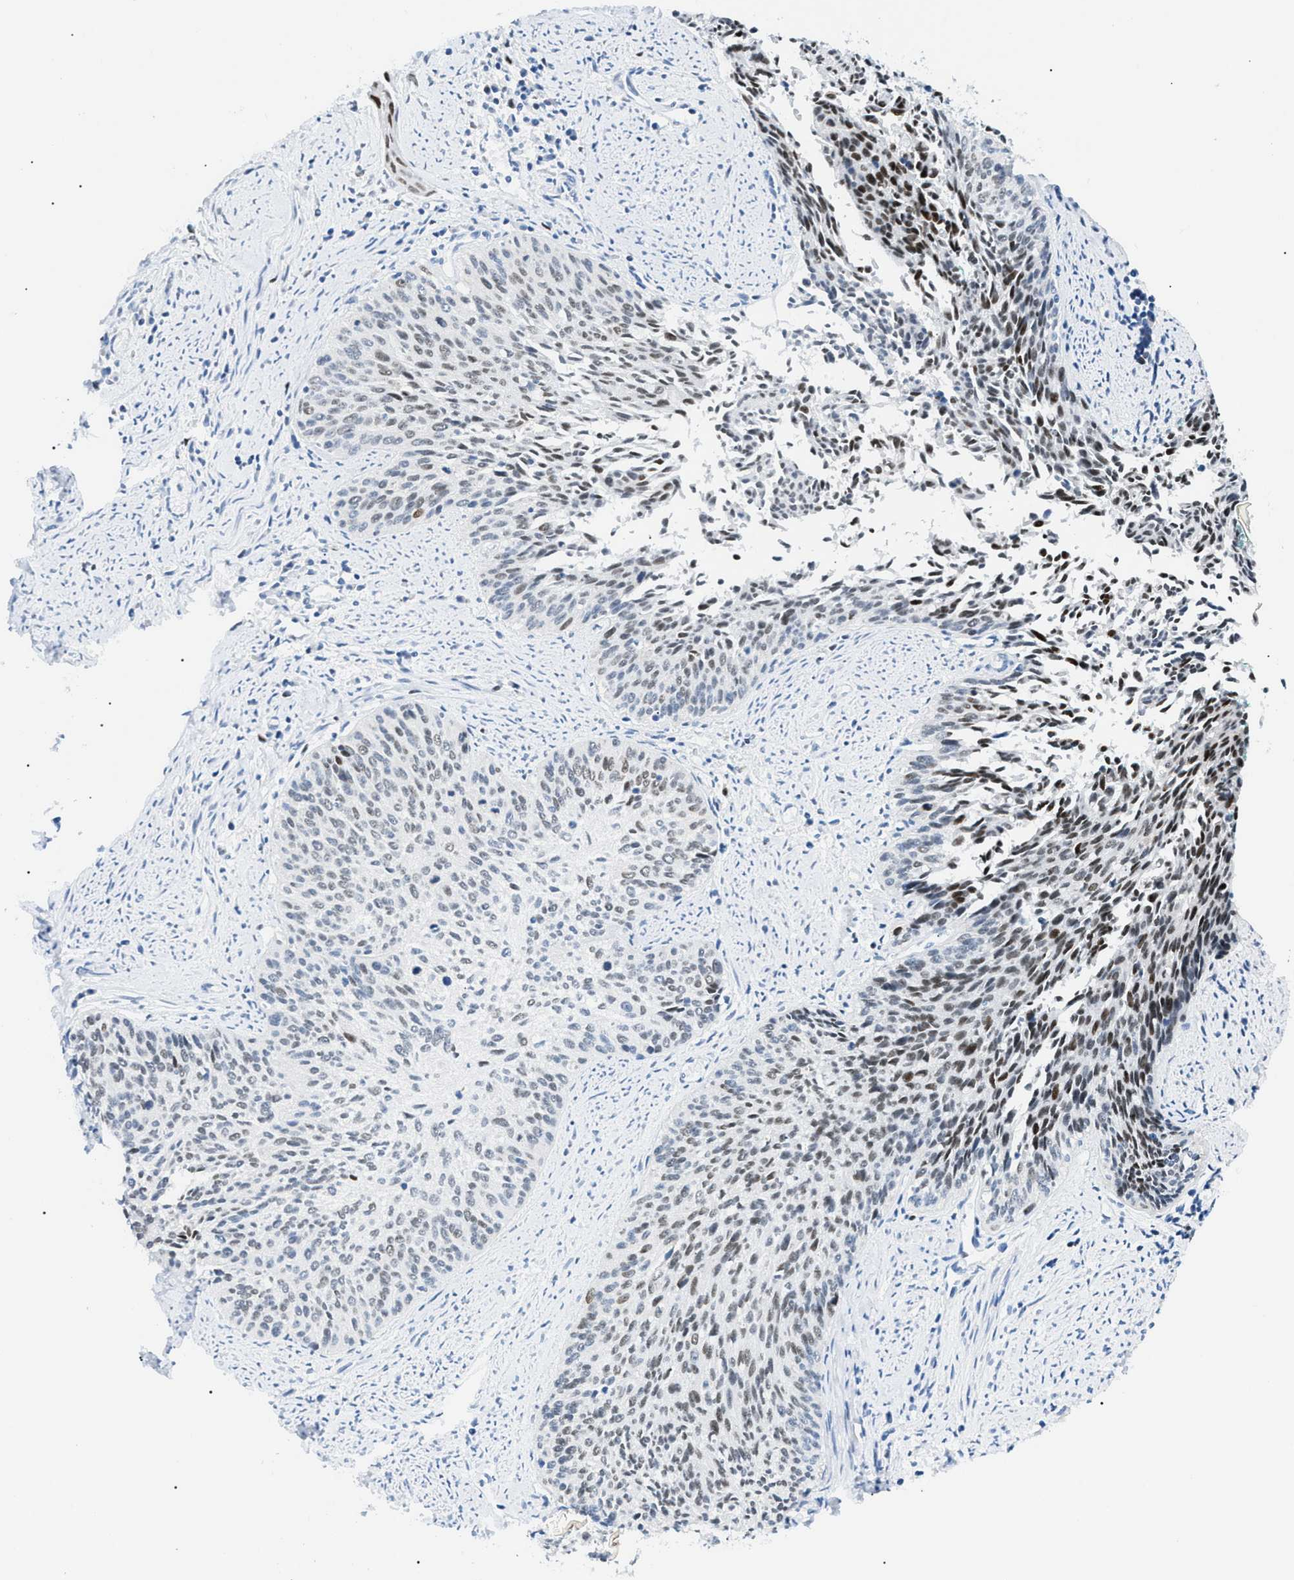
{"staining": {"intensity": "moderate", "quantity": ">75%", "location": "nuclear"}, "tissue": "cervical cancer", "cell_type": "Tumor cells", "image_type": "cancer", "snomed": [{"axis": "morphology", "description": "Squamous cell carcinoma, NOS"}, {"axis": "topography", "description": "Cervix"}], "caption": "Human cervical cancer stained with a brown dye displays moderate nuclear positive expression in approximately >75% of tumor cells.", "gene": "SMARCC1", "patient": {"sex": "female", "age": 55}}